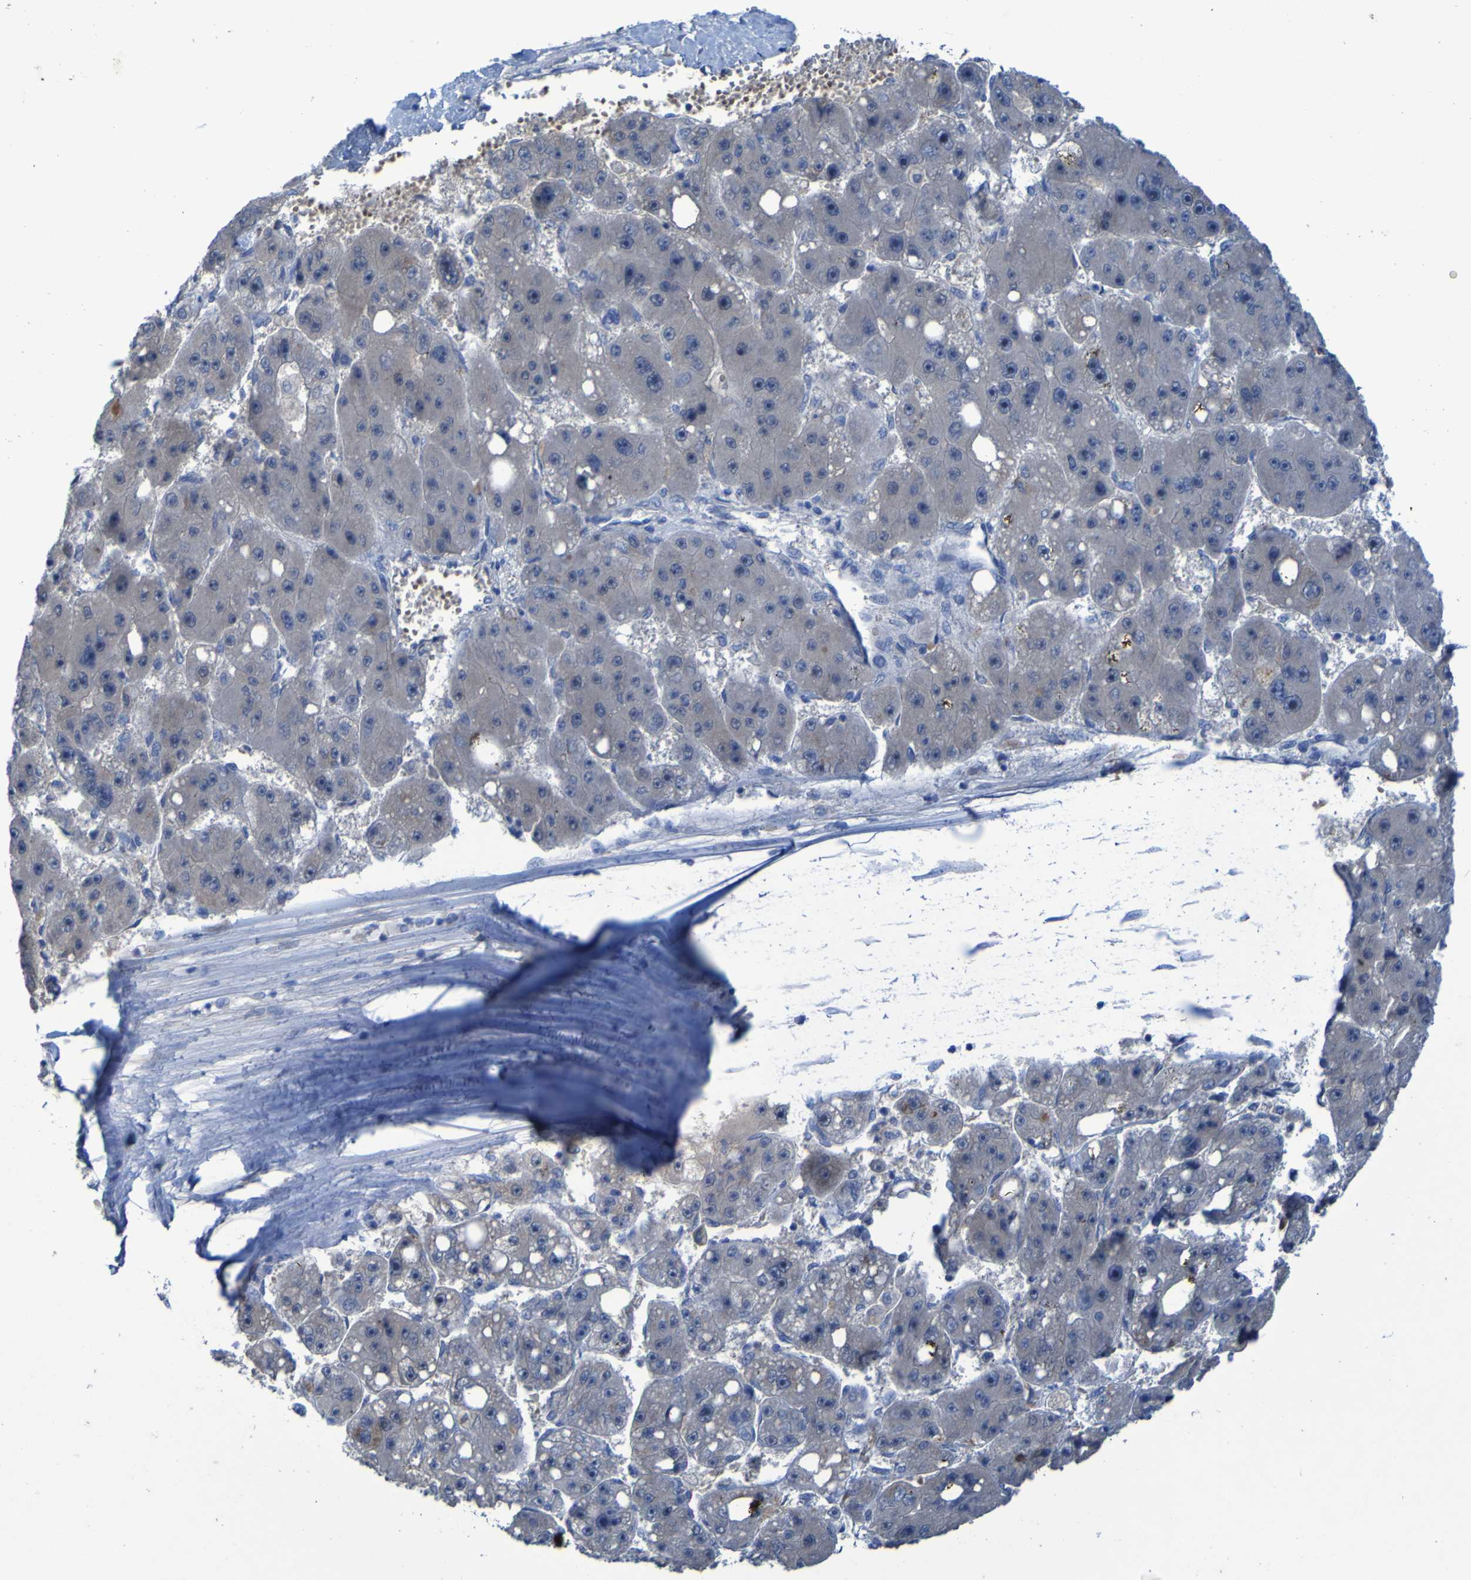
{"staining": {"intensity": "negative", "quantity": "none", "location": "none"}, "tissue": "liver cancer", "cell_type": "Tumor cells", "image_type": "cancer", "snomed": [{"axis": "morphology", "description": "Carcinoma, Hepatocellular, NOS"}, {"axis": "topography", "description": "Liver"}], "caption": "The image displays no staining of tumor cells in liver cancer. Nuclei are stained in blue.", "gene": "SGK2", "patient": {"sex": "female", "age": 61}}